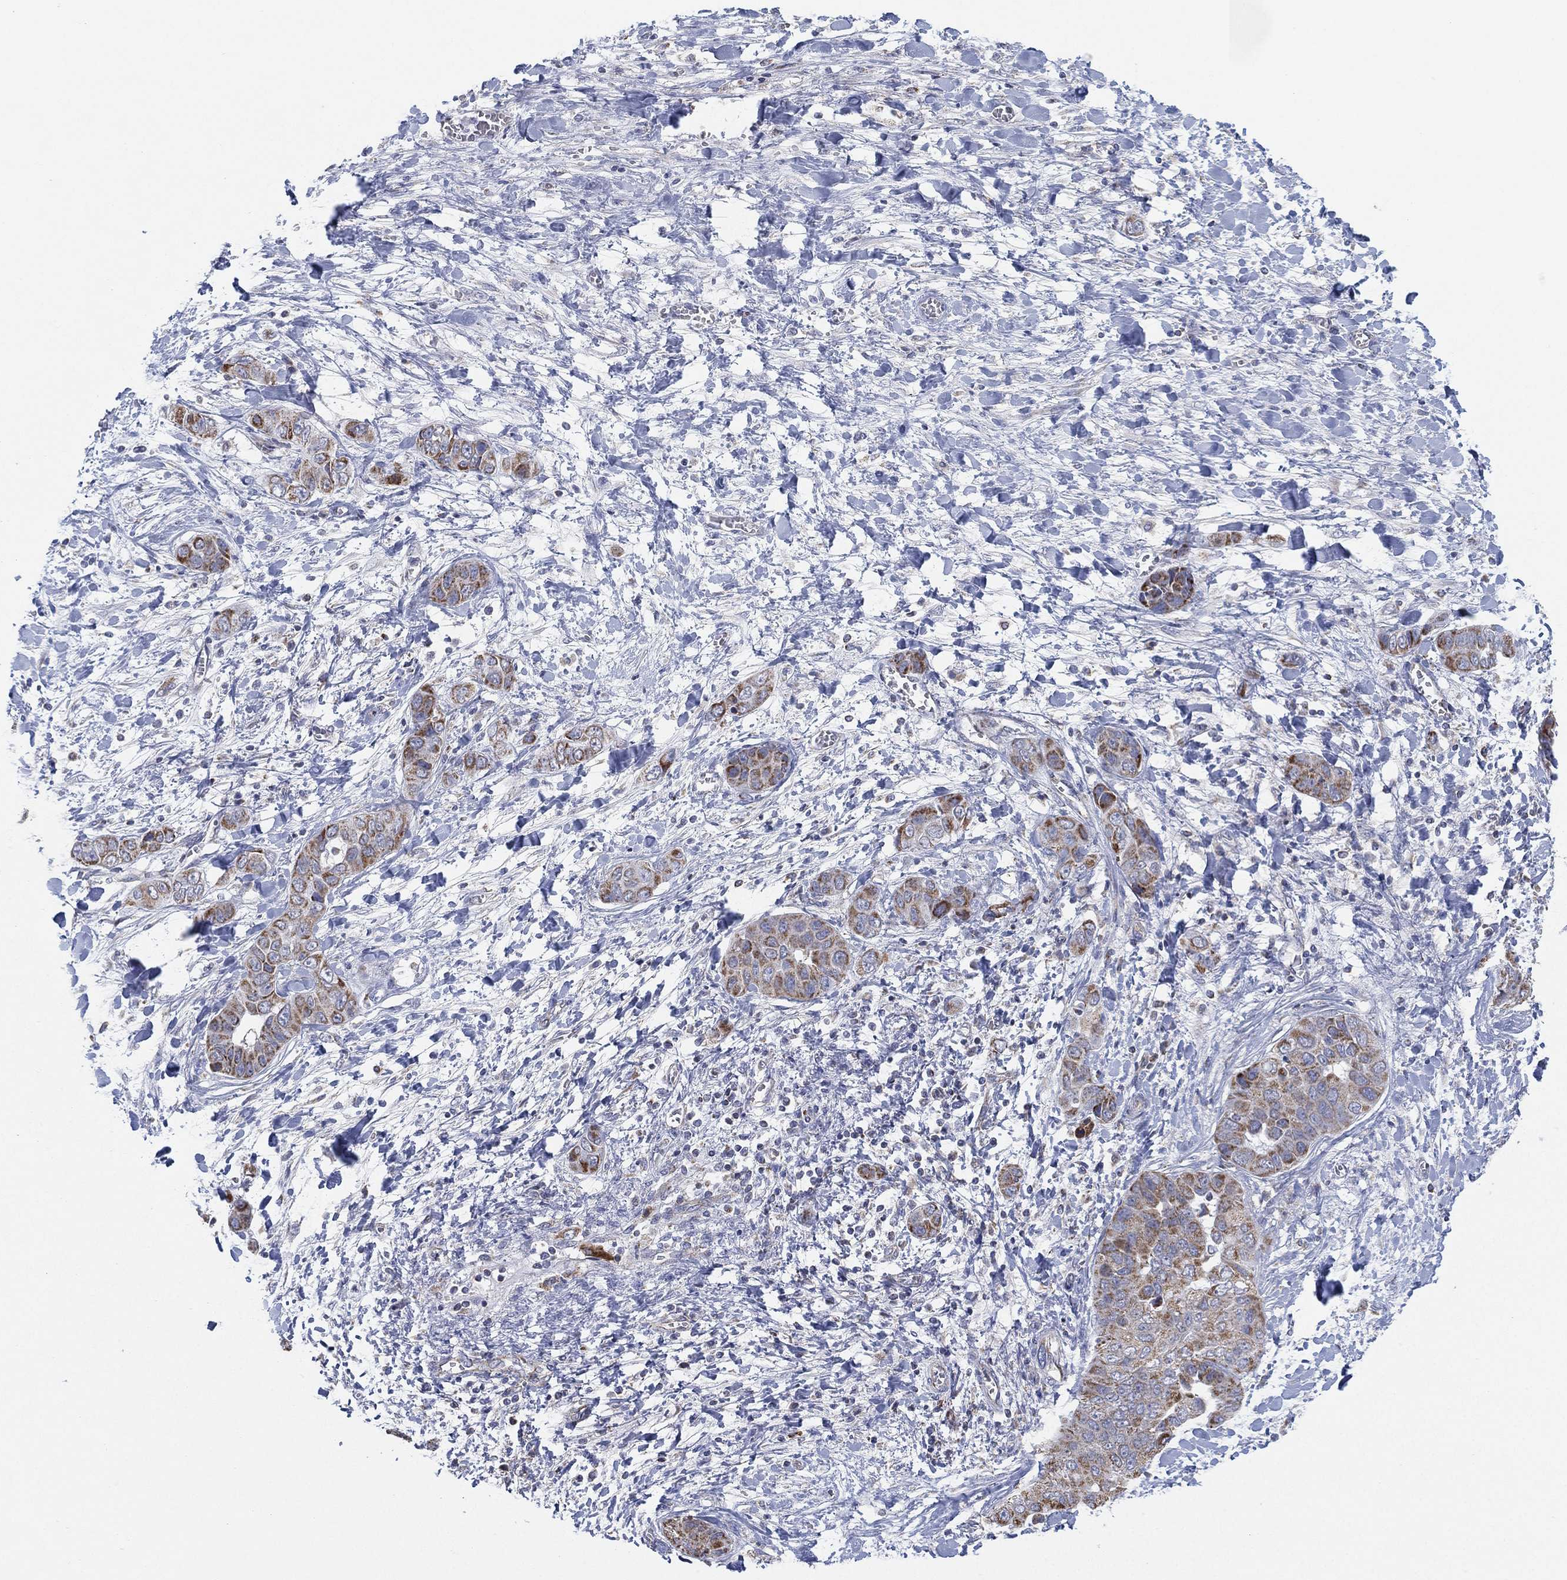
{"staining": {"intensity": "moderate", "quantity": "<25%", "location": "cytoplasmic/membranous"}, "tissue": "liver cancer", "cell_type": "Tumor cells", "image_type": "cancer", "snomed": [{"axis": "morphology", "description": "Cholangiocarcinoma"}, {"axis": "topography", "description": "Liver"}], "caption": "This micrograph reveals IHC staining of liver cholangiocarcinoma, with low moderate cytoplasmic/membranous staining in approximately <25% of tumor cells.", "gene": "INA", "patient": {"sex": "female", "age": 52}}